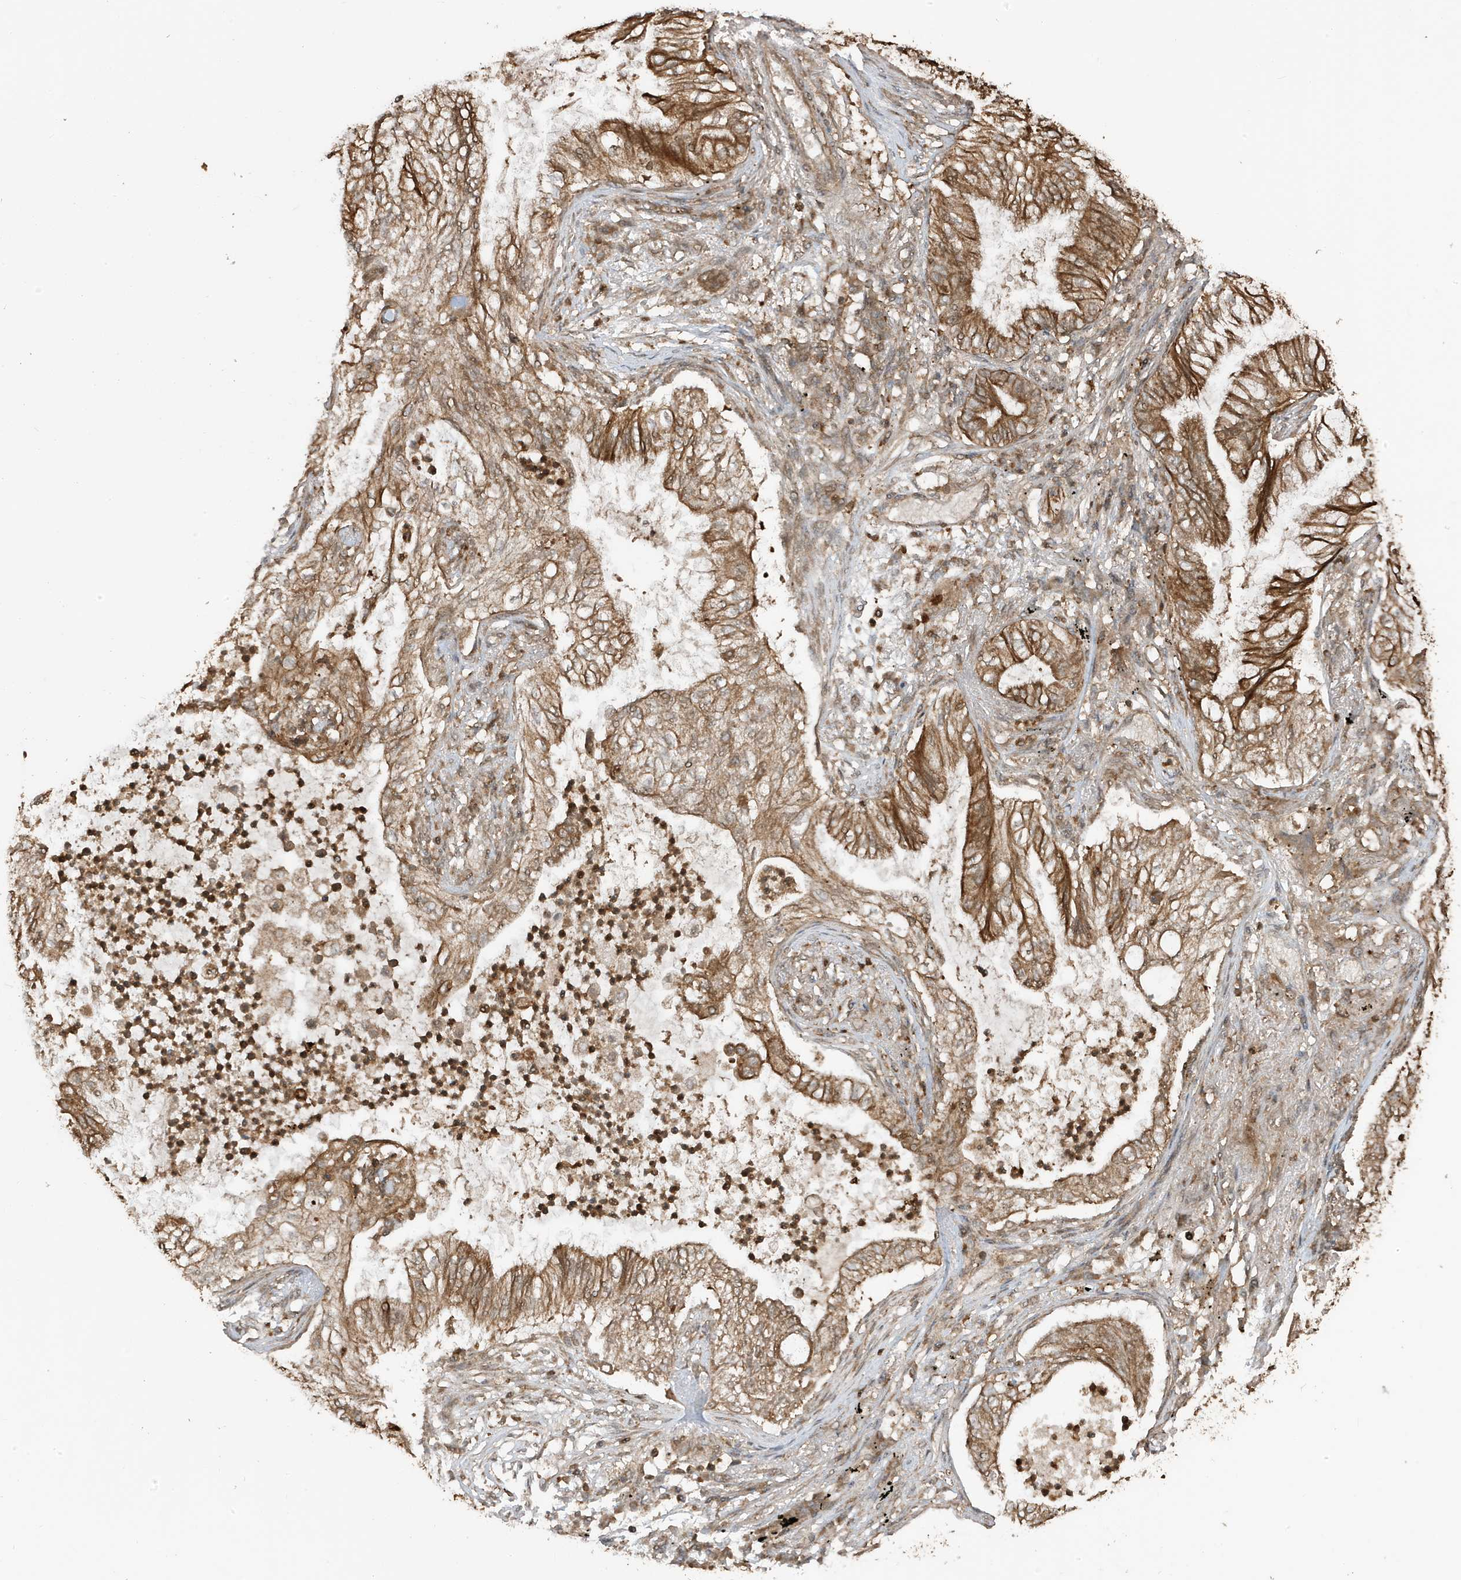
{"staining": {"intensity": "moderate", "quantity": ">75%", "location": "cytoplasmic/membranous"}, "tissue": "lung cancer", "cell_type": "Tumor cells", "image_type": "cancer", "snomed": [{"axis": "morphology", "description": "Normal tissue, NOS"}, {"axis": "morphology", "description": "Adenocarcinoma, NOS"}, {"axis": "topography", "description": "Bronchus"}, {"axis": "topography", "description": "Lung"}], "caption": "Lung adenocarcinoma tissue demonstrates moderate cytoplasmic/membranous expression in approximately >75% of tumor cells", "gene": "ASAP1", "patient": {"sex": "female", "age": 70}}